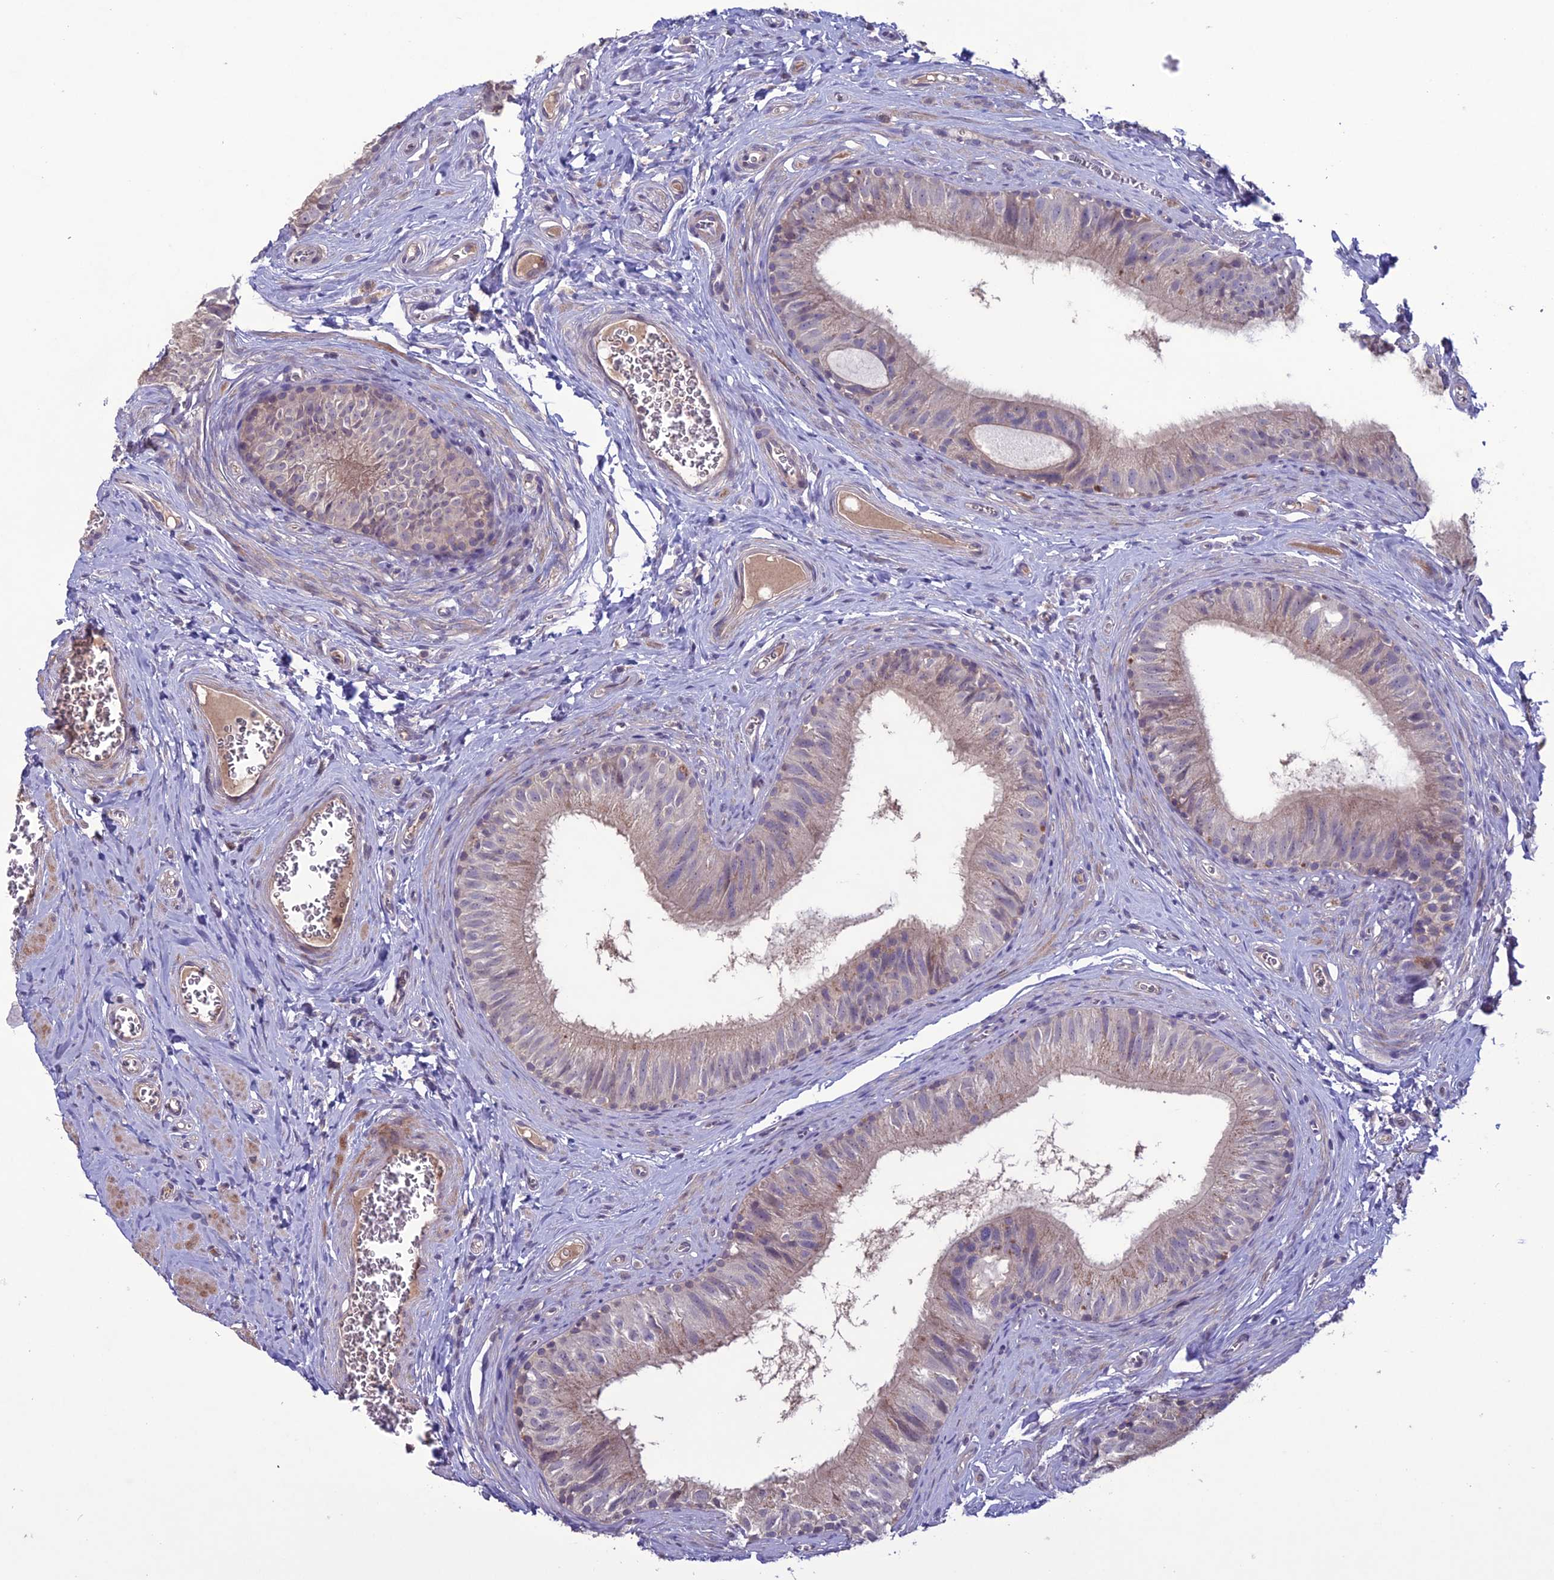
{"staining": {"intensity": "moderate", "quantity": "<25%", "location": "cytoplasmic/membranous"}, "tissue": "epididymis", "cell_type": "Glandular cells", "image_type": "normal", "snomed": [{"axis": "morphology", "description": "Normal tissue, NOS"}, {"axis": "topography", "description": "Epididymis"}], "caption": "Protein staining of benign epididymis demonstrates moderate cytoplasmic/membranous positivity in approximately <25% of glandular cells.", "gene": "C2orf76", "patient": {"sex": "male", "age": 42}}